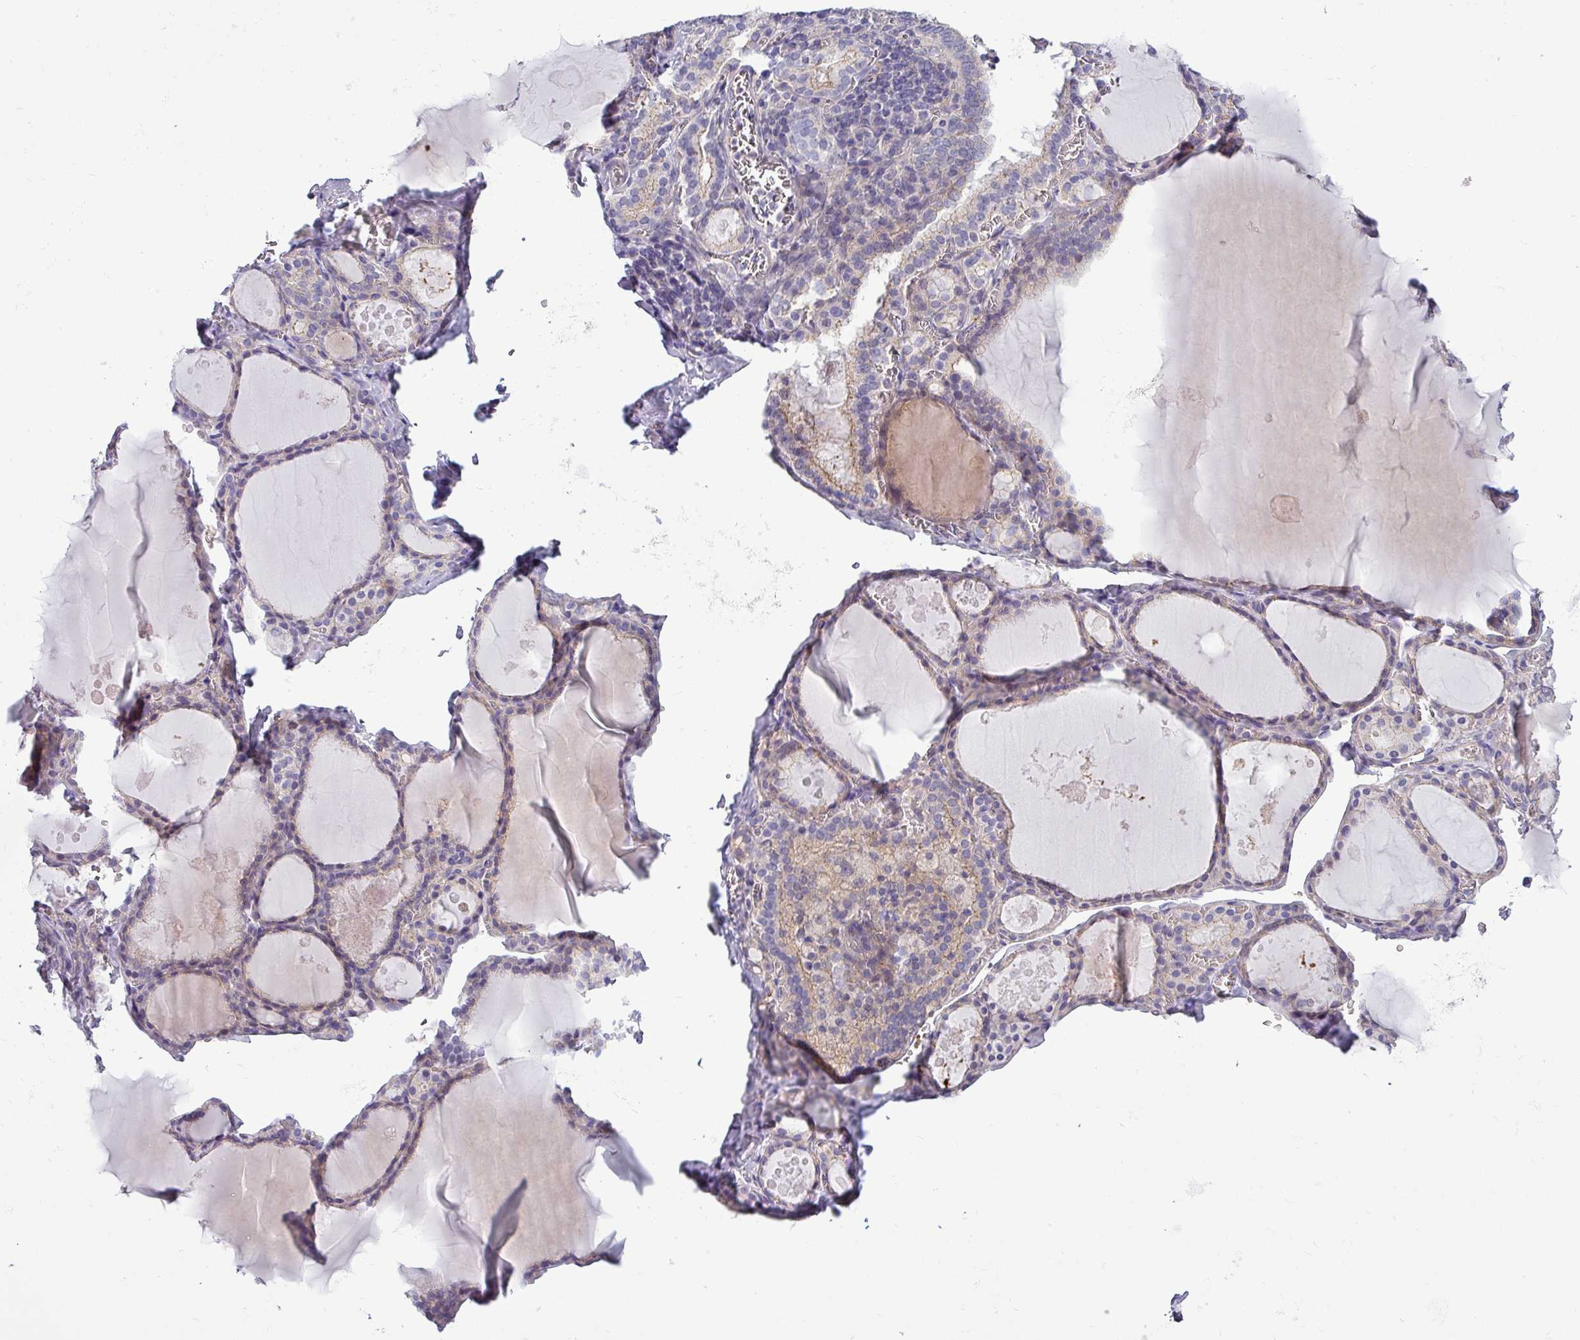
{"staining": {"intensity": "moderate", "quantity": "25%-75%", "location": "cytoplasmic/membranous"}, "tissue": "thyroid gland", "cell_type": "Glandular cells", "image_type": "normal", "snomed": [{"axis": "morphology", "description": "Normal tissue, NOS"}, {"axis": "topography", "description": "Thyroid gland"}], "caption": "Moderate cytoplasmic/membranous staining is identified in about 25%-75% of glandular cells in unremarkable thyroid gland.", "gene": "ACAP3", "patient": {"sex": "male", "age": 56}}